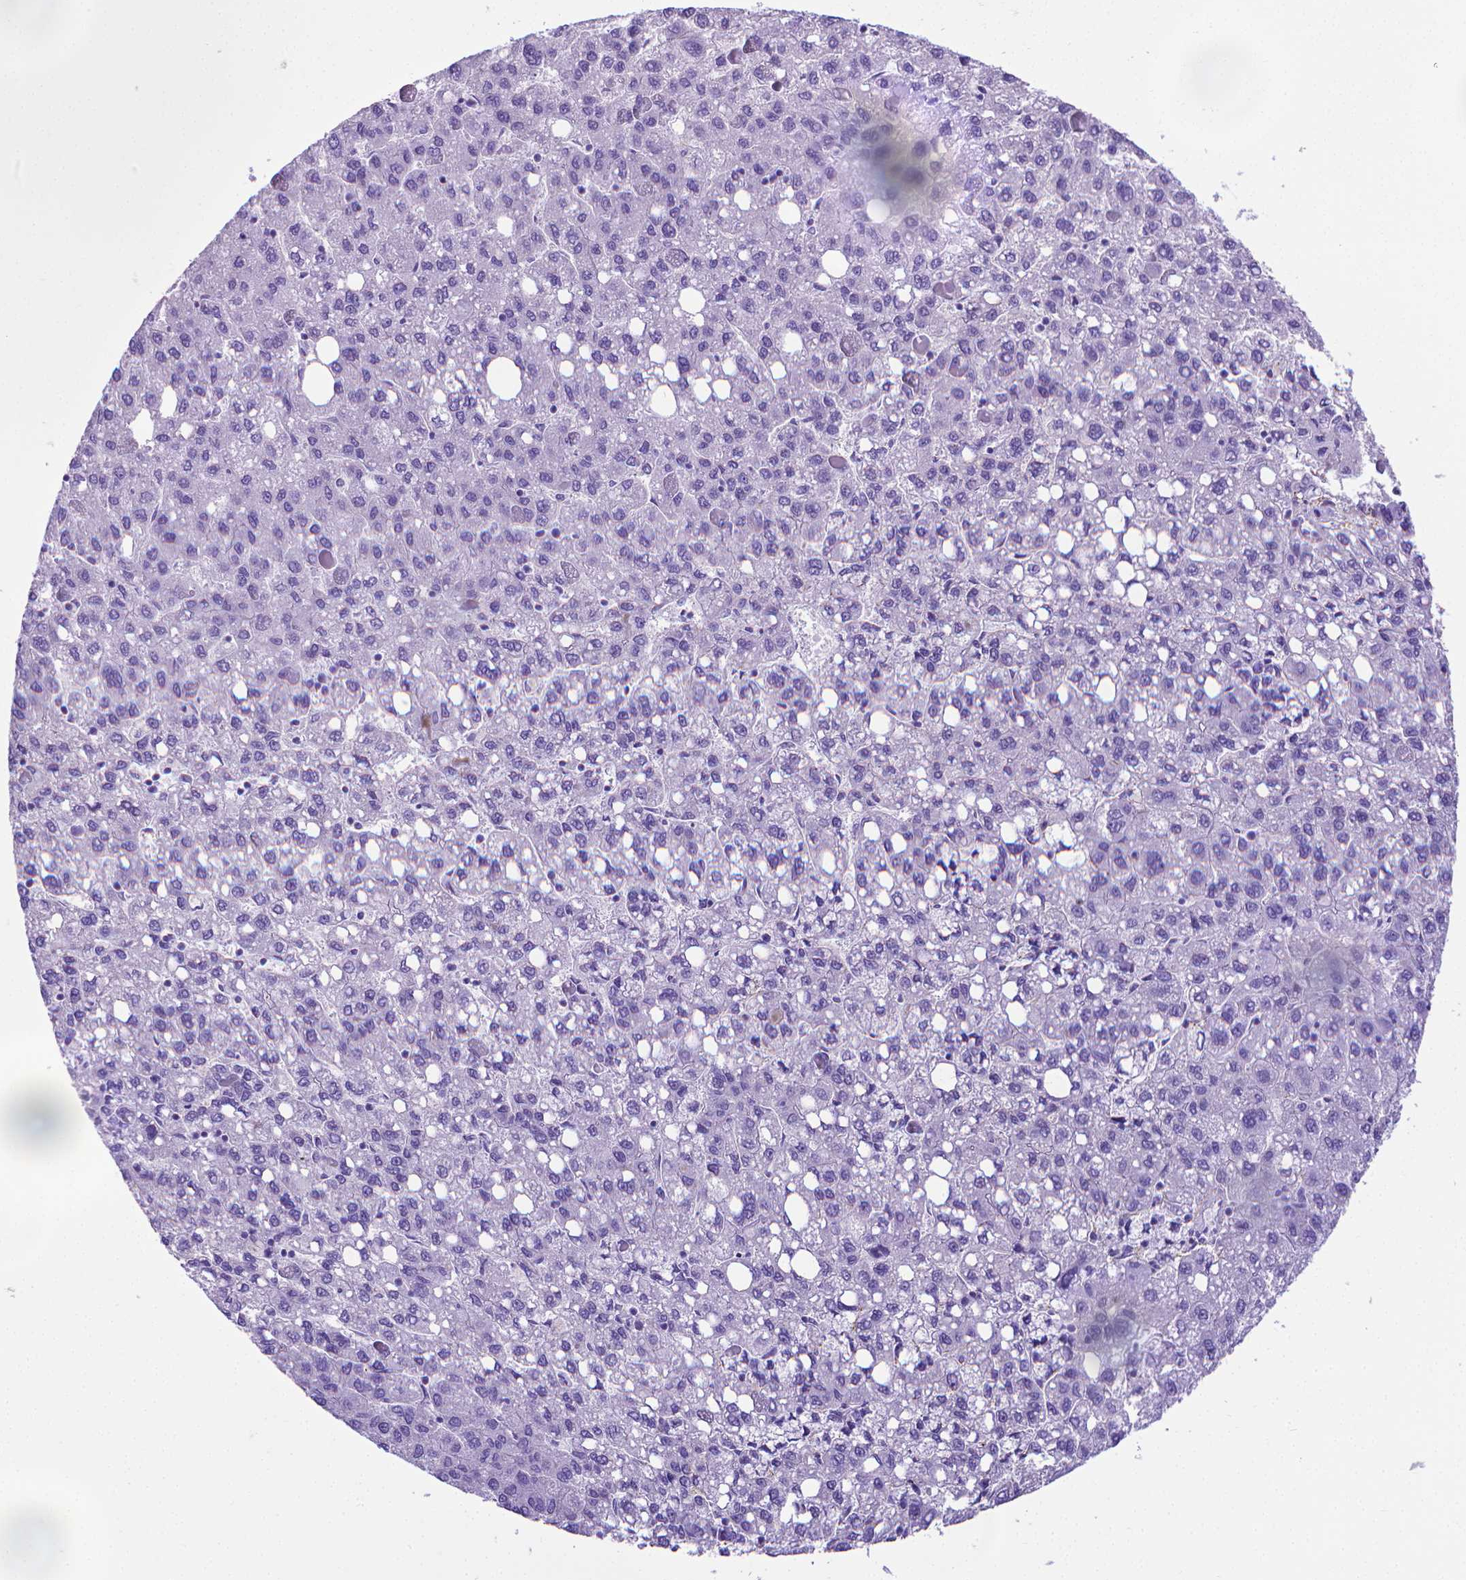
{"staining": {"intensity": "negative", "quantity": "none", "location": "none"}, "tissue": "liver cancer", "cell_type": "Tumor cells", "image_type": "cancer", "snomed": [{"axis": "morphology", "description": "Carcinoma, Hepatocellular, NOS"}, {"axis": "topography", "description": "Liver"}], "caption": "Immunohistochemistry (IHC) of liver cancer (hepatocellular carcinoma) shows no expression in tumor cells.", "gene": "MFAP2", "patient": {"sex": "female", "age": 82}}